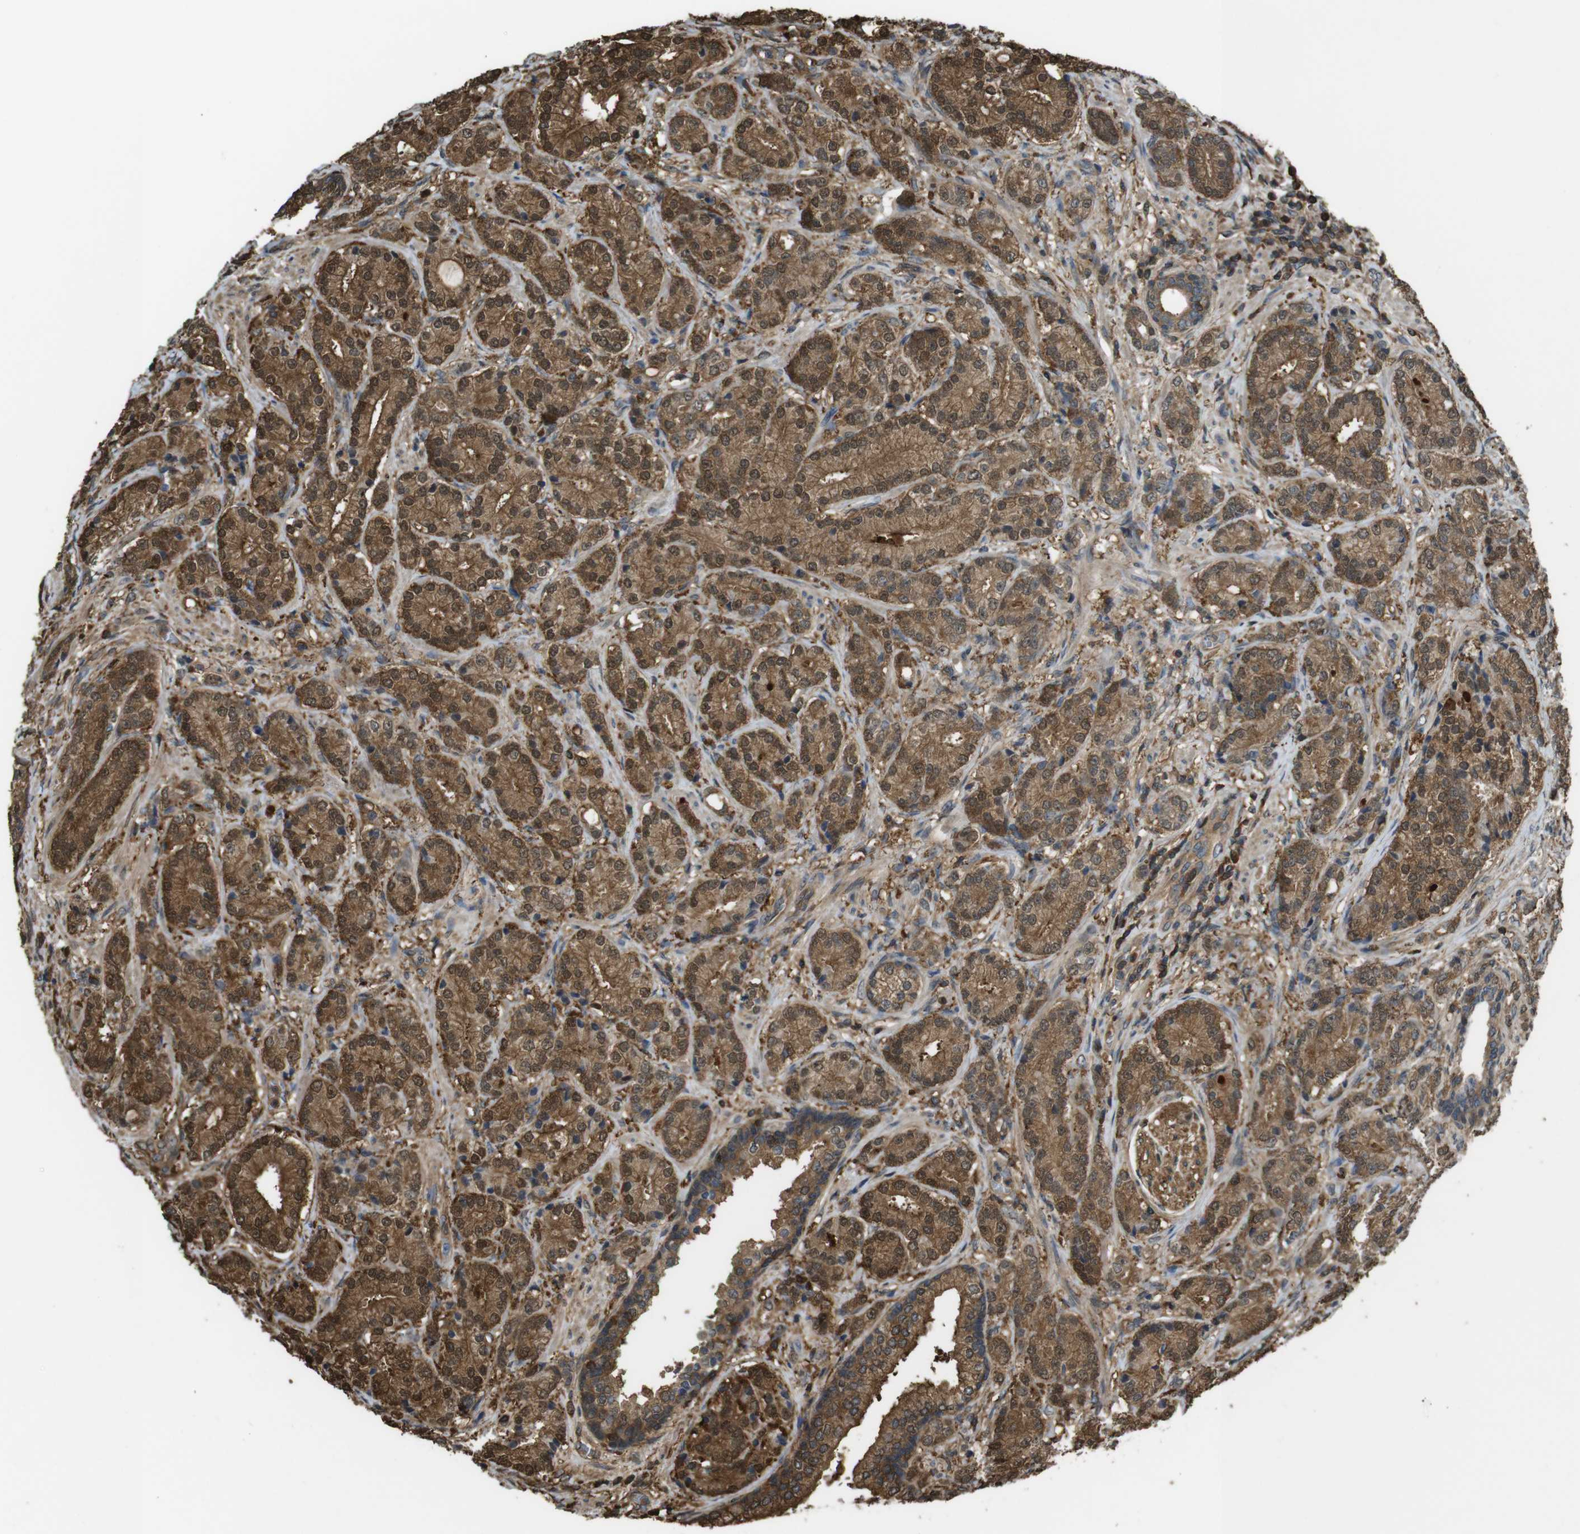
{"staining": {"intensity": "strong", "quantity": ">75%", "location": "cytoplasmic/membranous,nuclear"}, "tissue": "prostate cancer", "cell_type": "Tumor cells", "image_type": "cancer", "snomed": [{"axis": "morphology", "description": "Adenocarcinoma, High grade"}, {"axis": "topography", "description": "Prostate"}], "caption": "A brown stain highlights strong cytoplasmic/membranous and nuclear positivity of a protein in high-grade adenocarcinoma (prostate) tumor cells. (Brightfield microscopy of DAB IHC at high magnification).", "gene": "ARHGDIA", "patient": {"sex": "male", "age": 61}}